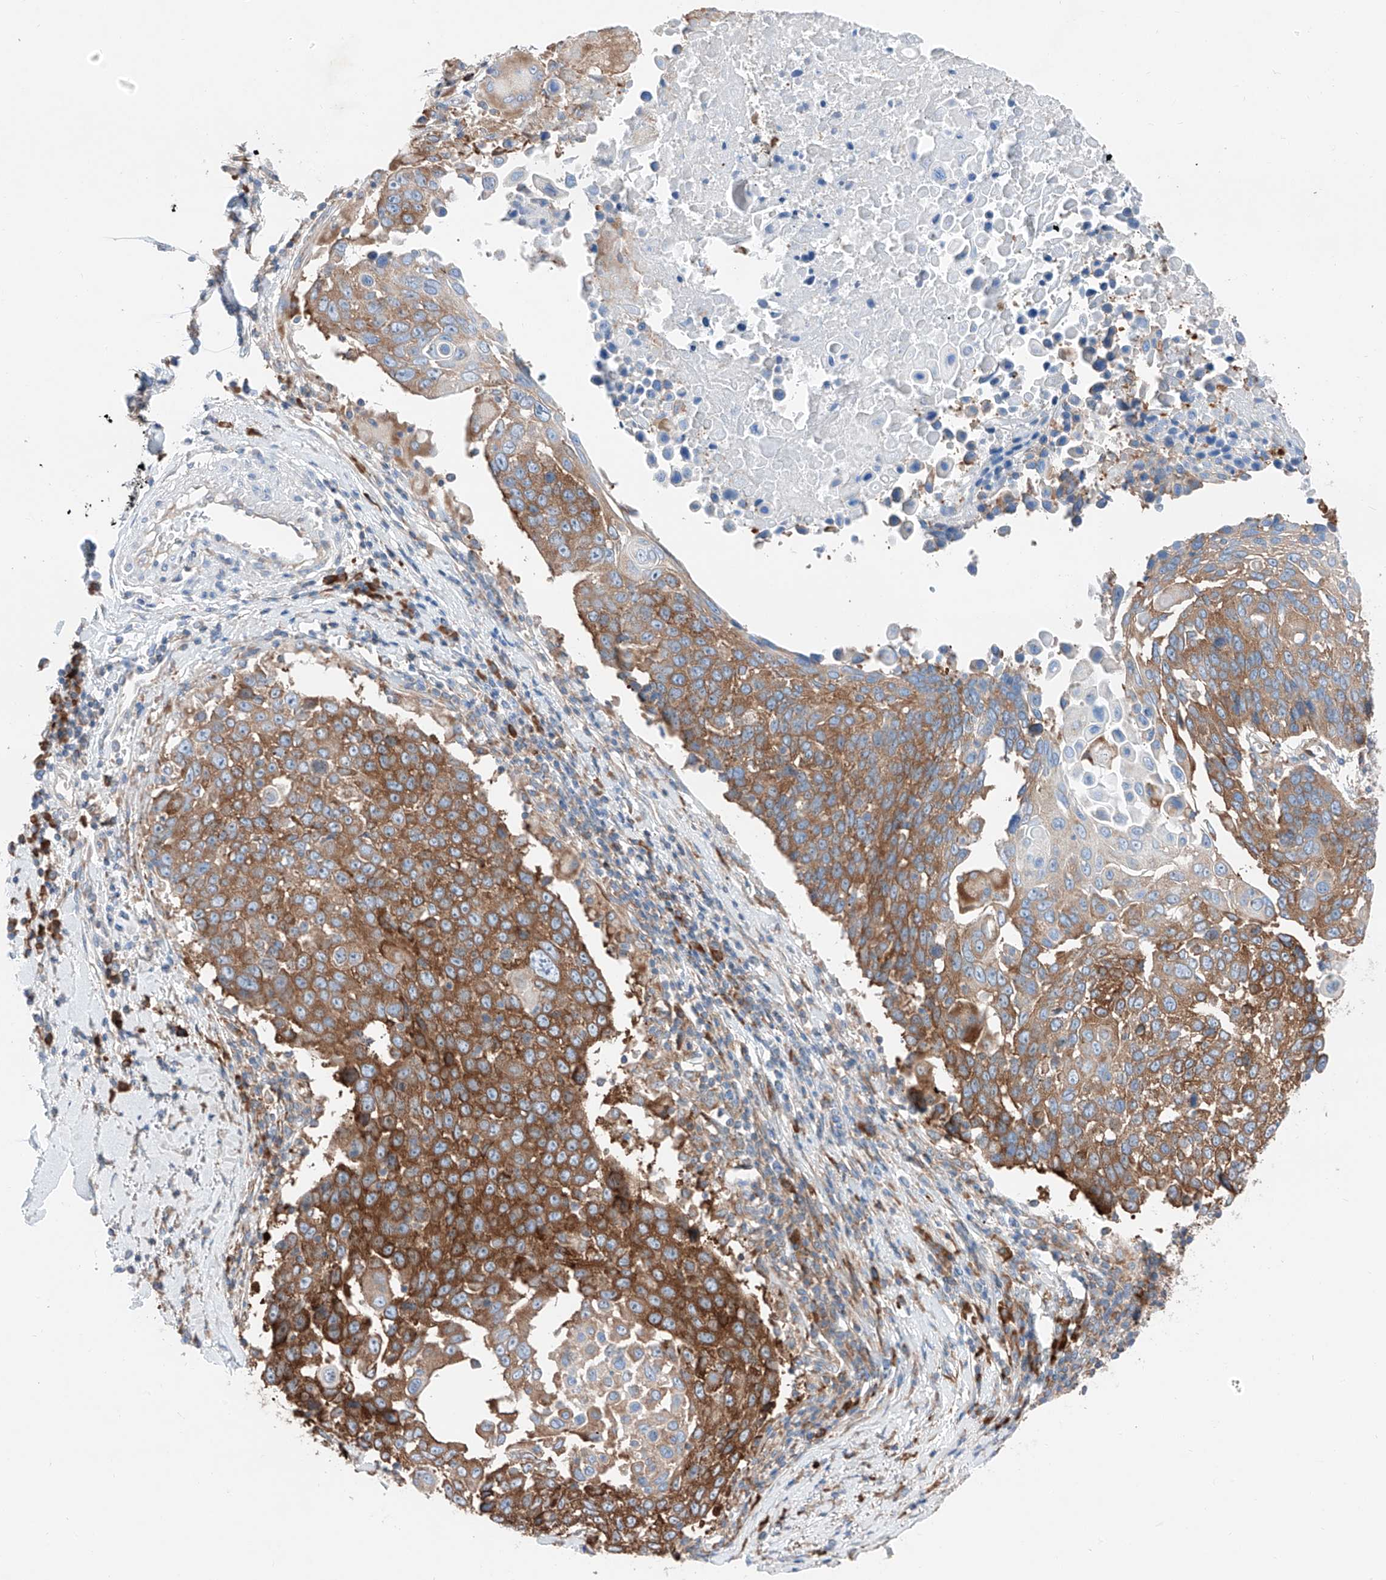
{"staining": {"intensity": "strong", "quantity": ">75%", "location": "cytoplasmic/membranous"}, "tissue": "lung cancer", "cell_type": "Tumor cells", "image_type": "cancer", "snomed": [{"axis": "morphology", "description": "Squamous cell carcinoma, NOS"}, {"axis": "topography", "description": "Lung"}], "caption": "Human lung cancer stained for a protein (brown) exhibits strong cytoplasmic/membranous positive staining in about >75% of tumor cells.", "gene": "CRELD1", "patient": {"sex": "male", "age": 66}}